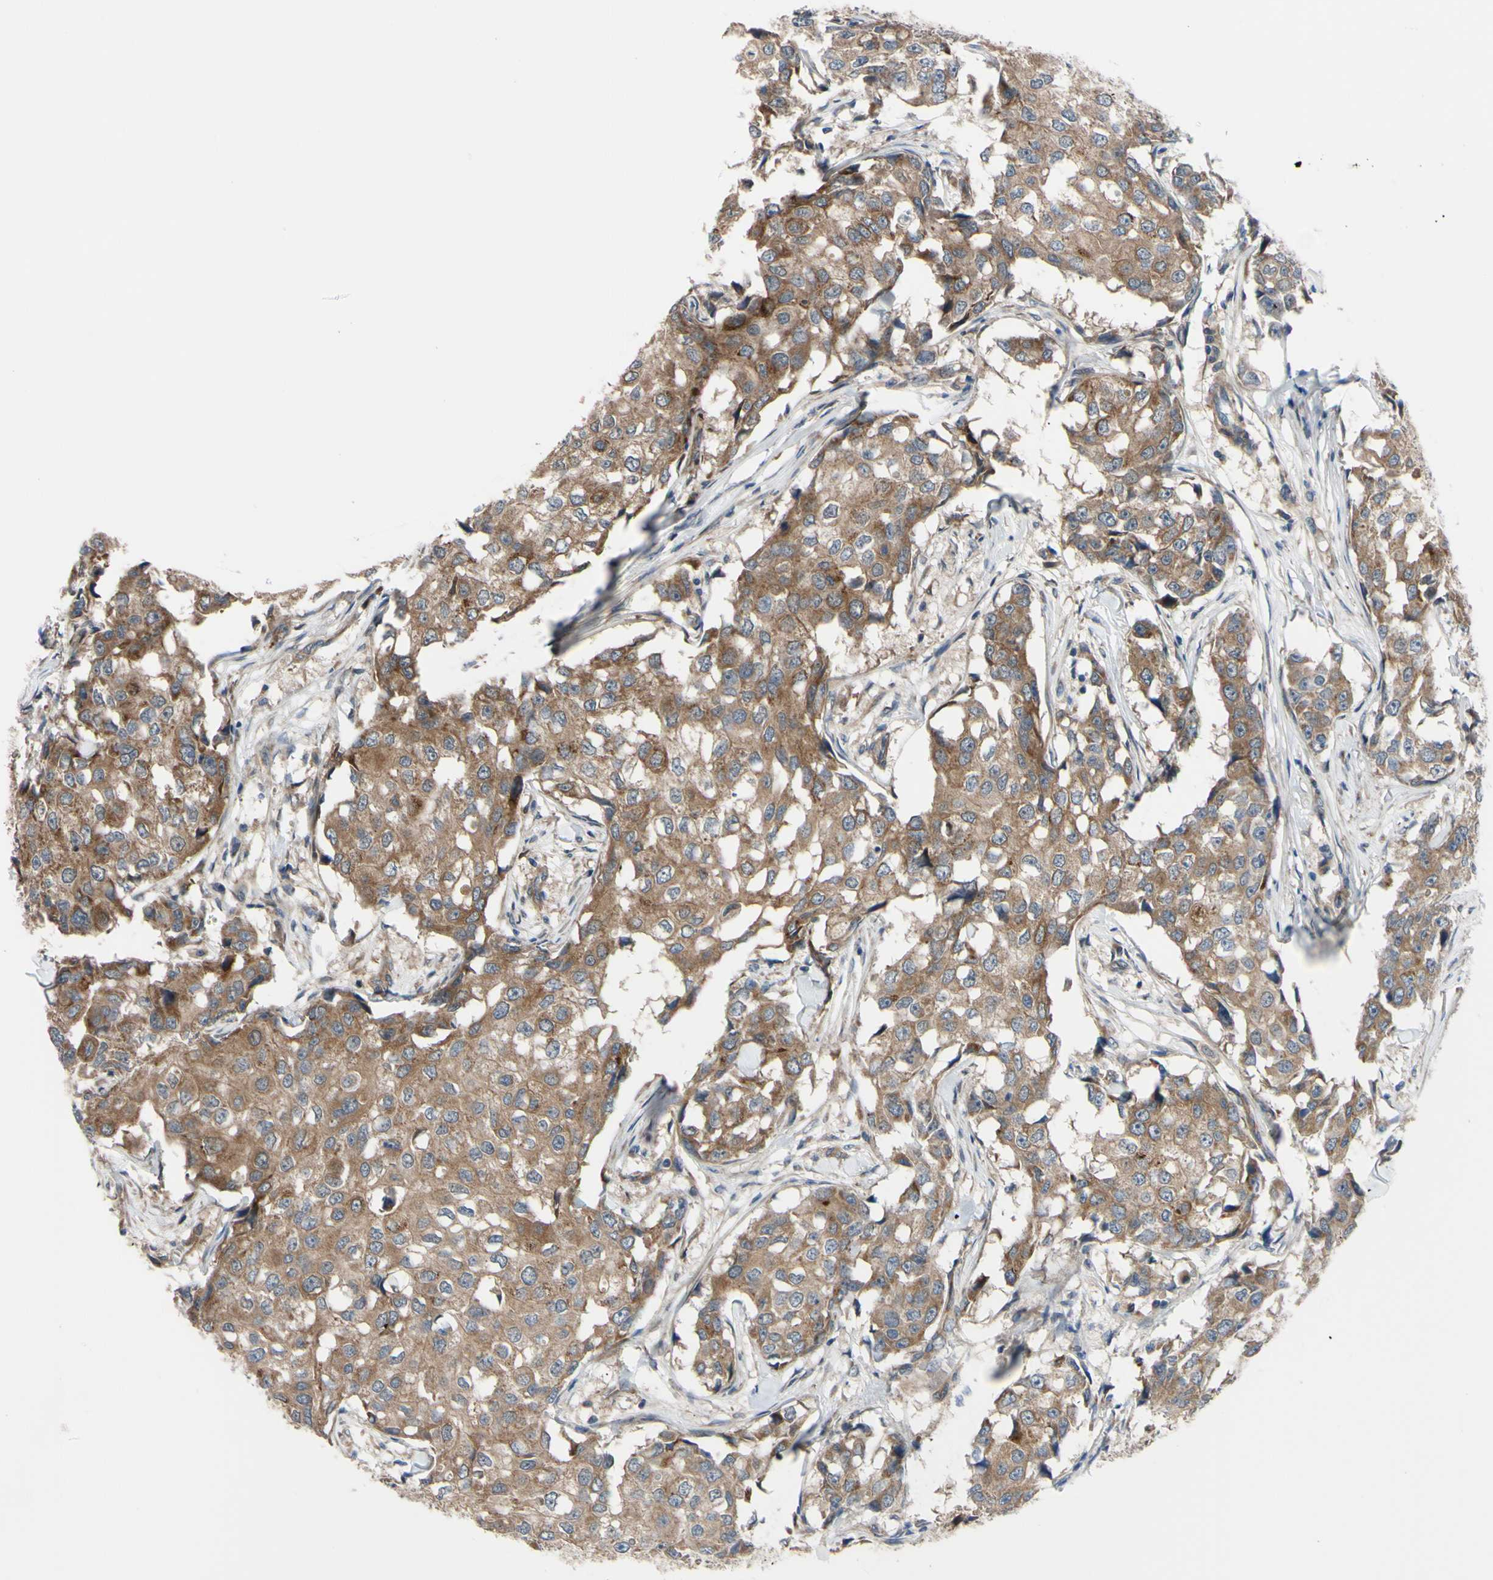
{"staining": {"intensity": "moderate", "quantity": ">75%", "location": "cytoplasmic/membranous"}, "tissue": "breast cancer", "cell_type": "Tumor cells", "image_type": "cancer", "snomed": [{"axis": "morphology", "description": "Duct carcinoma"}, {"axis": "topography", "description": "Breast"}], "caption": "Moderate cytoplasmic/membranous protein staining is present in approximately >75% of tumor cells in breast cancer.", "gene": "SVIL", "patient": {"sex": "female", "age": 27}}